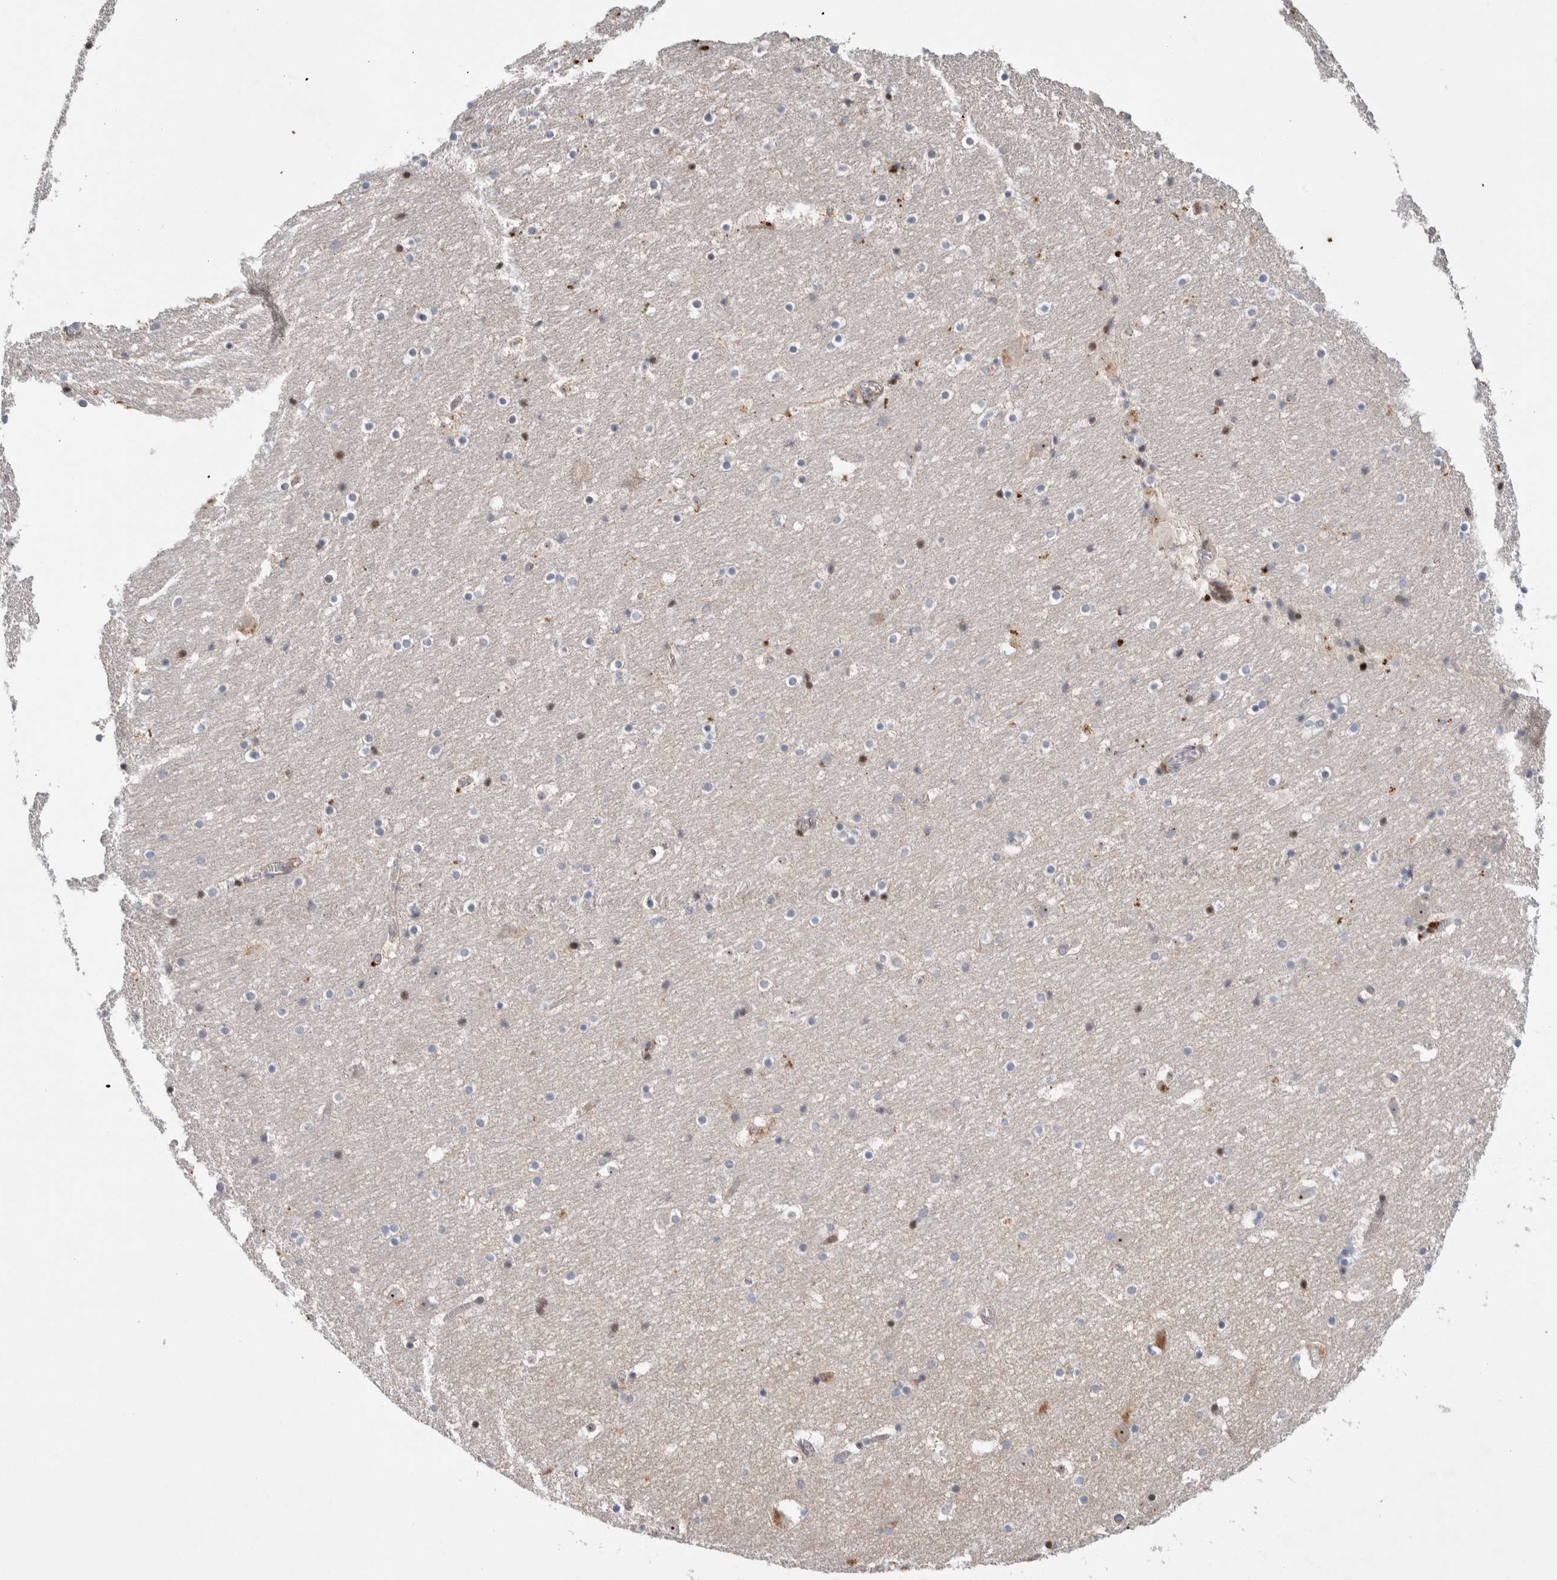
{"staining": {"intensity": "negative", "quantity": "none", "location": "none"}, "tissue": "hippocampus", "cell_type": "Glial cells", "image_type": "normal", "snomed": [{"axis": "morphology", "description": "Normal tissue, NOS"}, {"axis": "topography", "description": "Hippocampus"}], "caption": "Protein analysis of benign hippocampus shows no significant positivity in glial cells.", "gene": "LZTS1", "patient": {"sex": "male", "age": 45}}